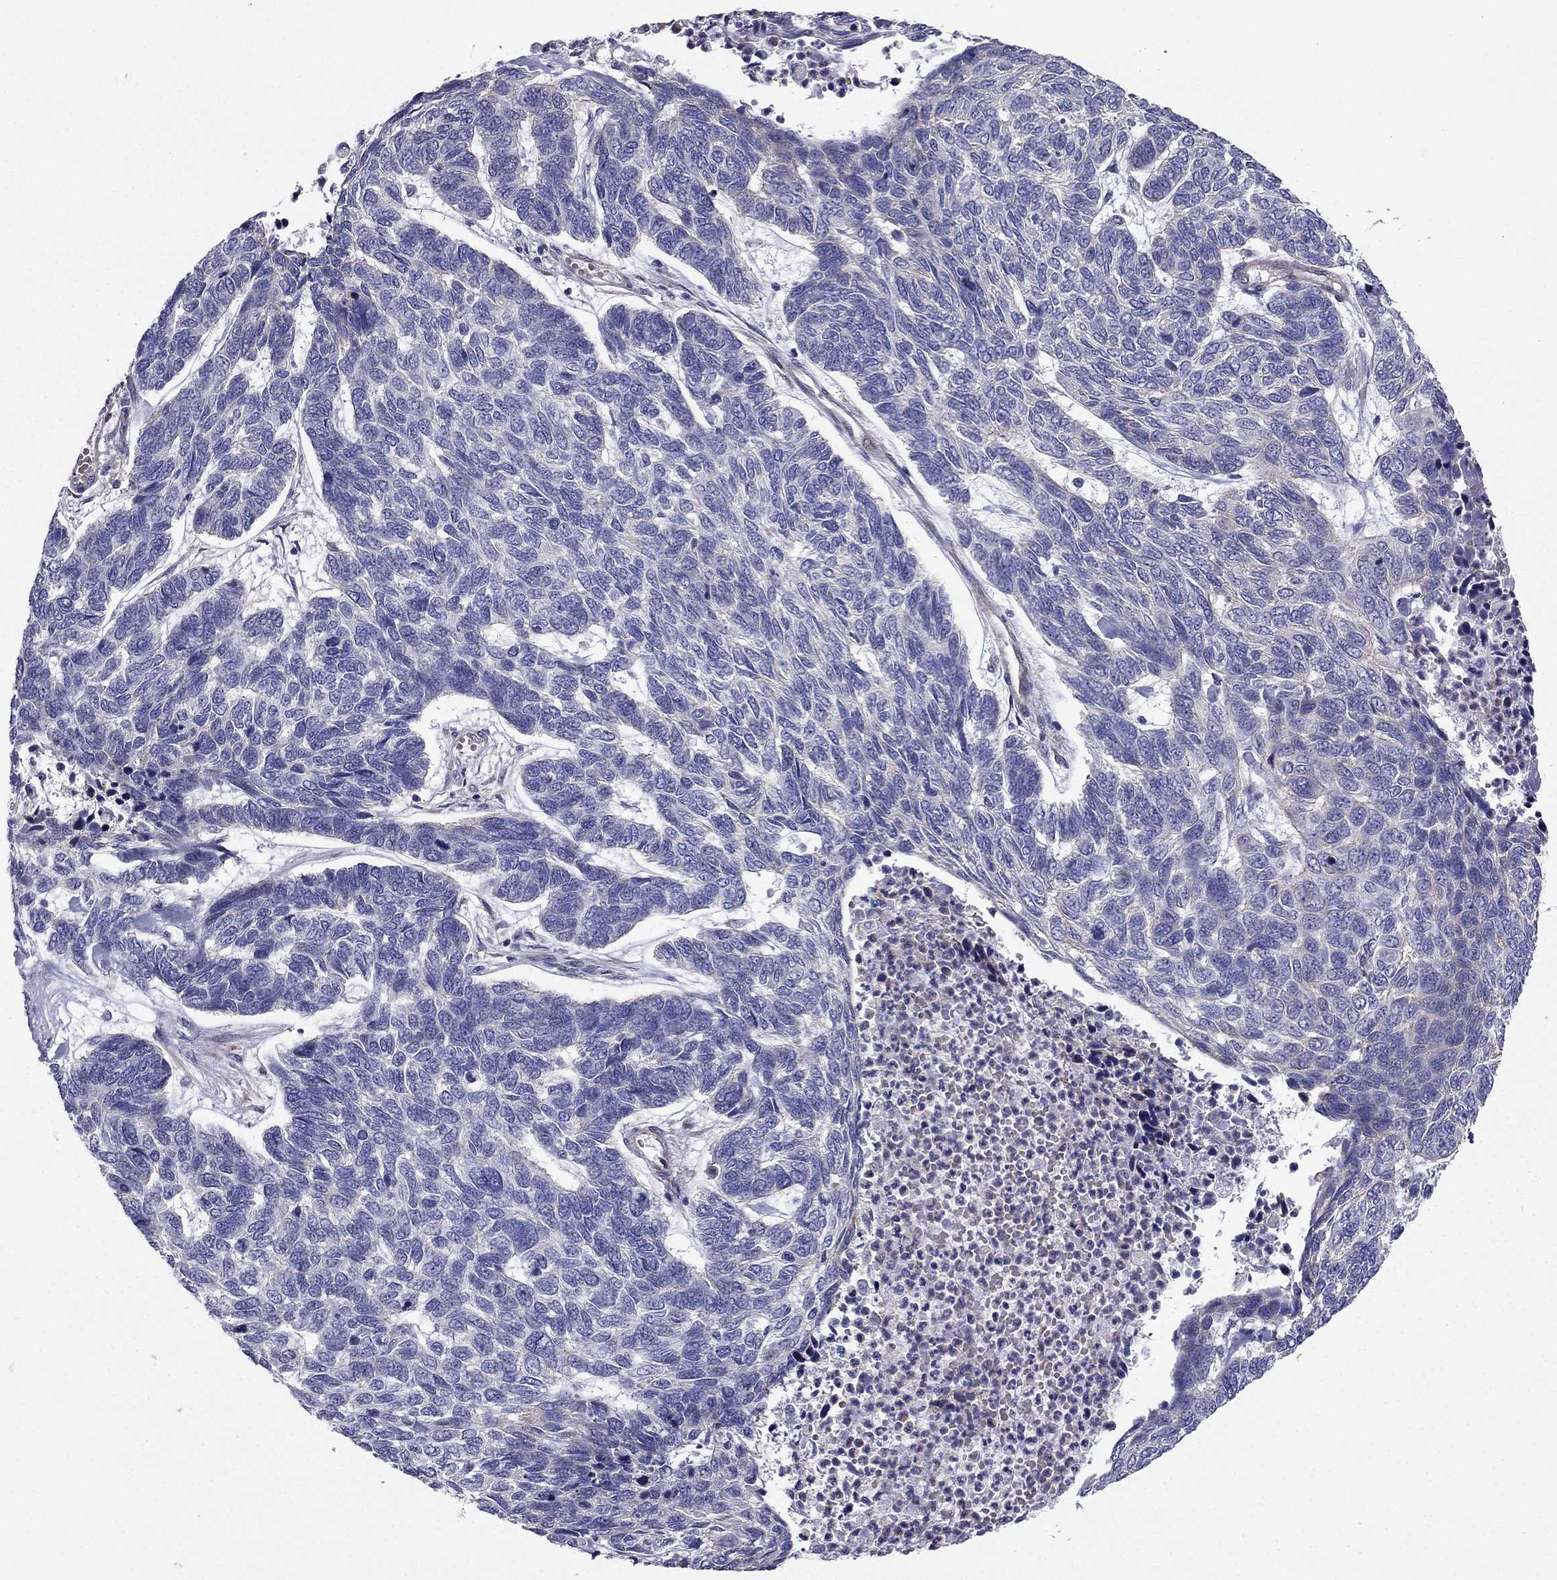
{"staining": {"intensity": "negative", "quantity": "none", "location": "none"}, "tissue": "skin cancer", "cell_type": "Tumor cells", "image_type": "cancer", "snomed": [{"axis": "morphology", "description": "Basal cell carcinoma"}, {"axis": "topography", "description": "Skin"}], "caption": "DAB immunohistochemical staining of skin basal cell carcinoma reveals no significant expression in tumor cells.", "gene": "ENOX1", "patient": {"sex": "female", "age": 65}}